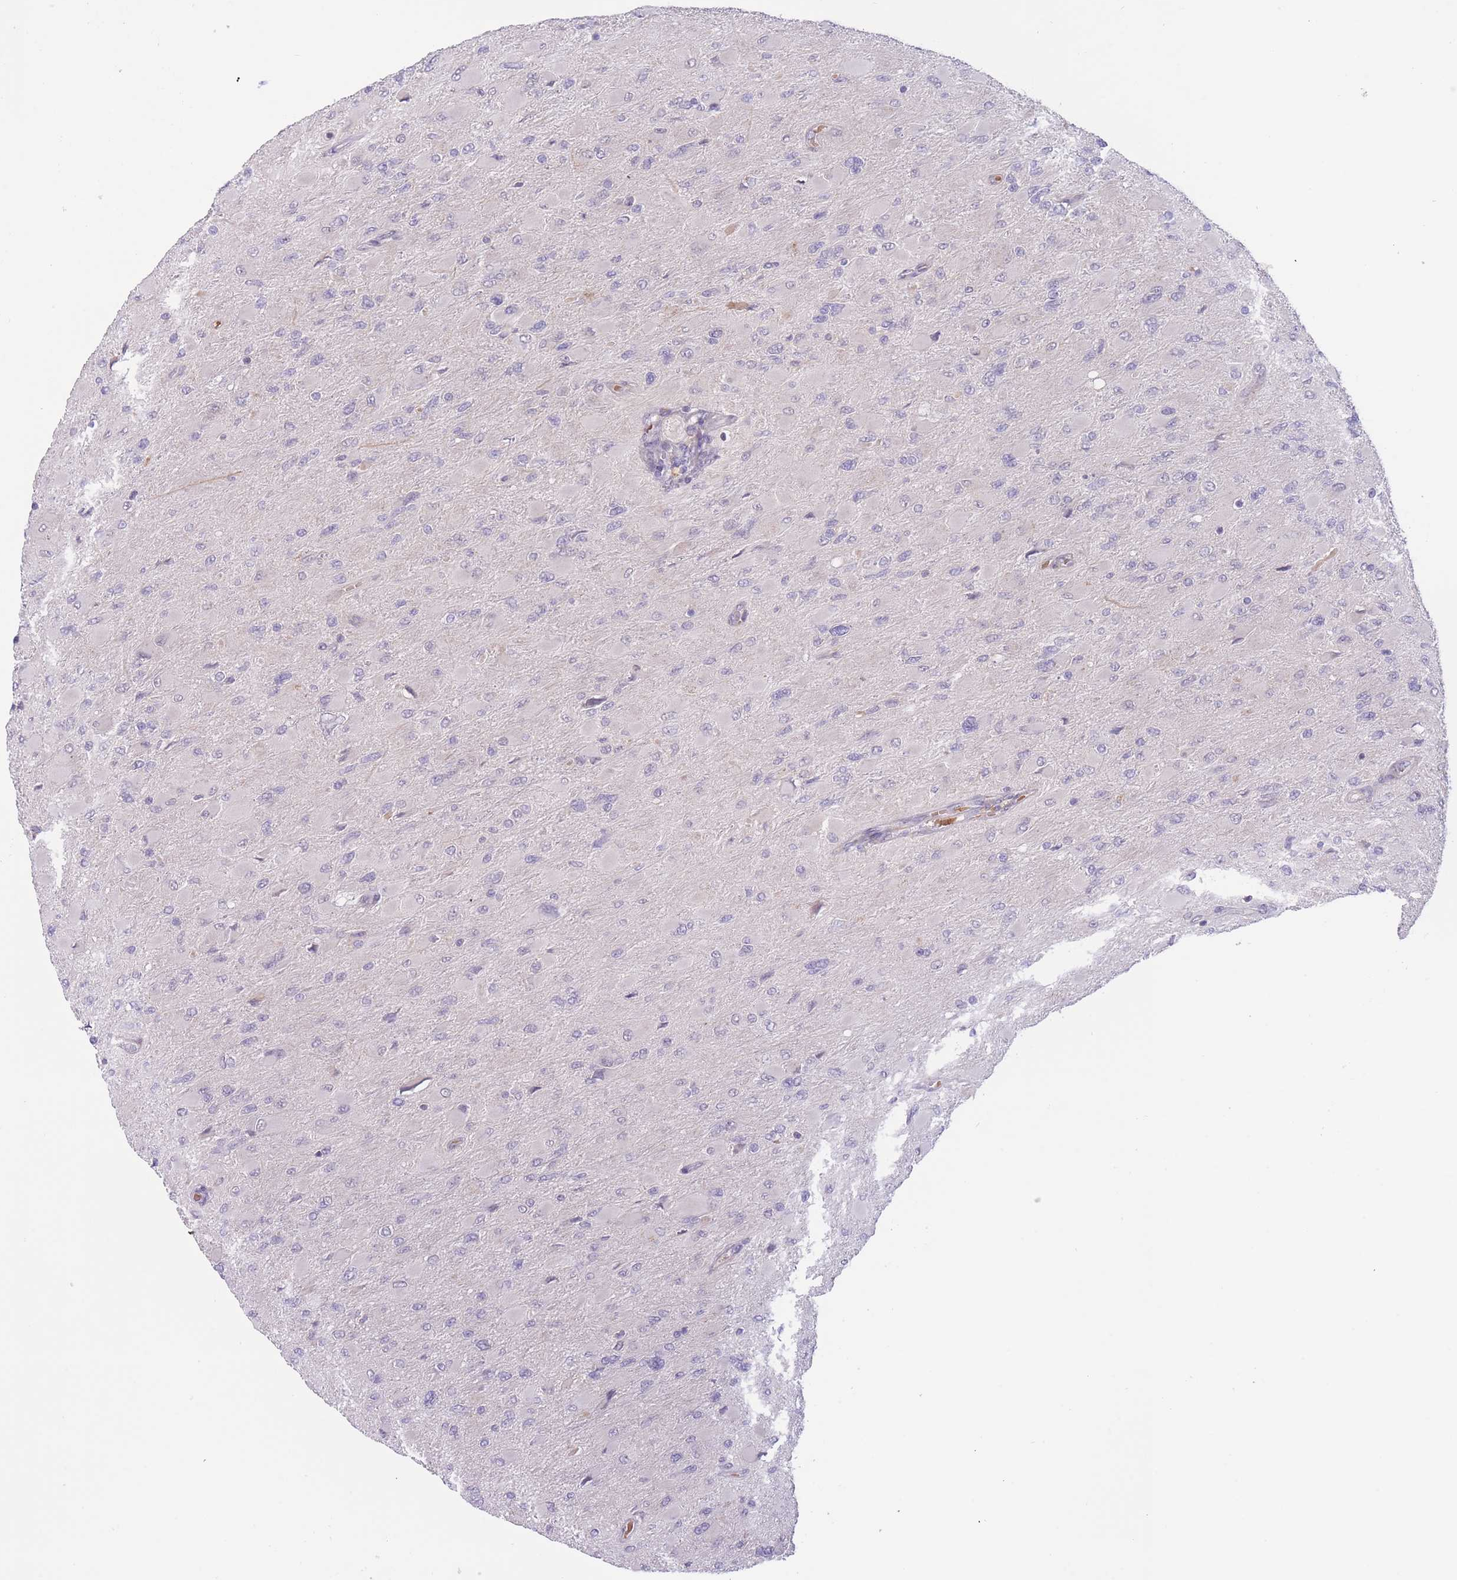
{"staining": {"intensity": "negative", "quantity": "none", "location": "none"}, "tissue": "glioma", "cell_type": "Tumor cells", "image_type": "cancer", "snomed": [{"axis": "morphology", "description": "Glioma, malignant, High grade"}, {"axis": "topography", "description": "Cerebral cortex"}], "caption": "High magnification brightfield microscopy of glioma stained with DAB (3,3'-diaminobenzidine) (brown) and counterstained with hematoxylin (blue): tumor cells show no significant positivity.", "gene": "FUT5", "patient": {"sex": "female", "age": 36}}